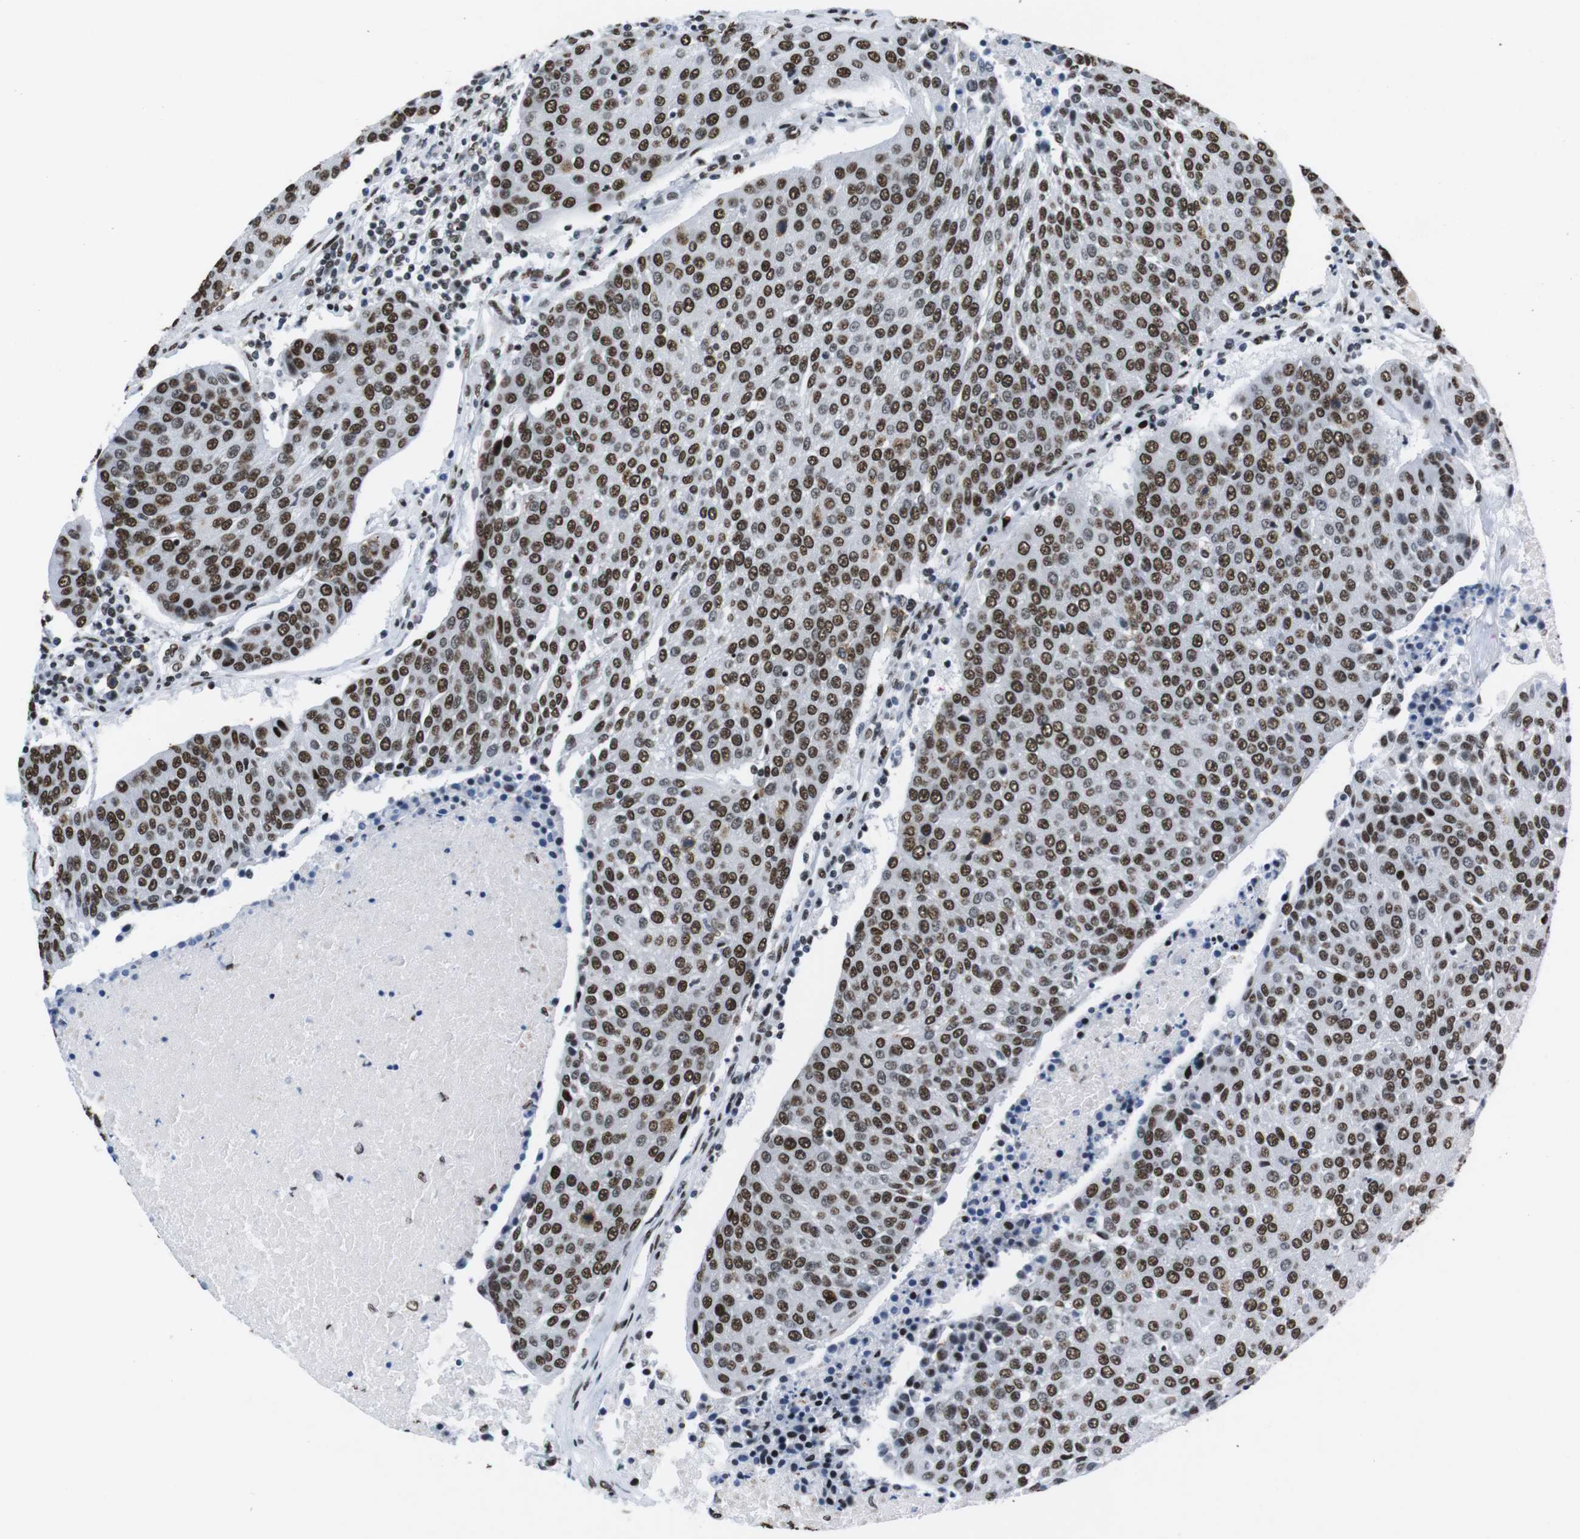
{"staining": {"intensity": "strong", "quantity": ">75%", "location": "nuclear"}, "tissue": "urothelial cancer", "cell_type": "Tumor cells", "image_type": "cancer", "snomed": [{"axis": "morphology", "description": "Urothelial carcinoma, High grade"}, {"axis": "topography", "description": "Urinary bladder"}], "caption": "Urothelial cancer tissue reveals strong nuclear staining in approximately >75% of tumor cells, visualized by immunohistochemistry.", "gene": "CITED2", "patient": {"sex": "female", "age": 85}}